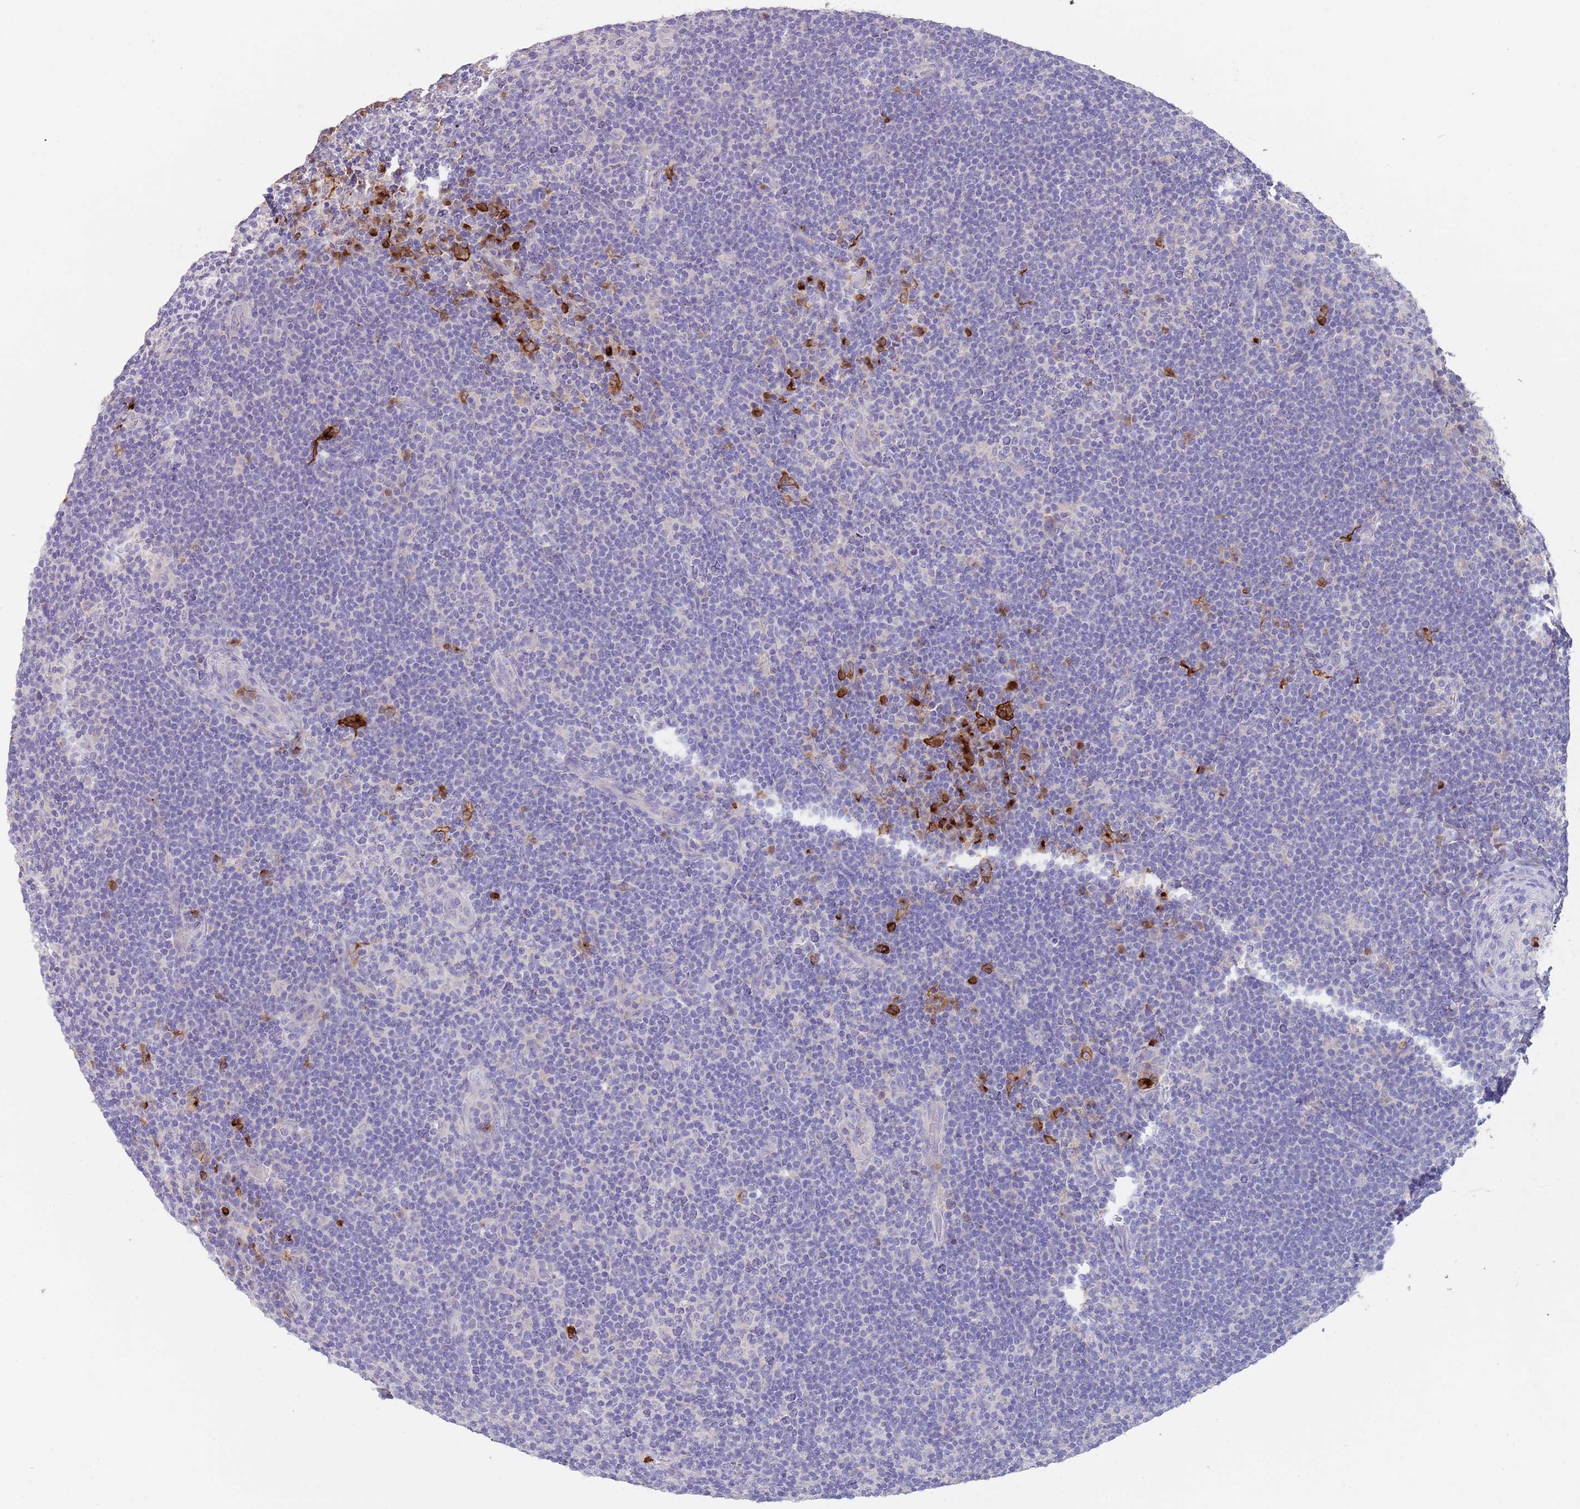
{"staining": {"intensity": "negative", "quantity": "none", "location": "none"}, "tissue": "lymphoma", "cell_type": "Tumor cells", "image_type": "cancer", "snomed": [{"axis": "morphology", "description": "Hodgkin's disease, NOS"}, {"axis": "topography", "description": "Lymph node"}], "caption": "This photomicrograph is of lymphoma stained with immunohistochemistry to label a protein in brown with the nuclei are counter-stained blue. There is no positivity in tumor cells.", "gene": "TMEM251", "patient": {"sex": "female", "age": 57}}